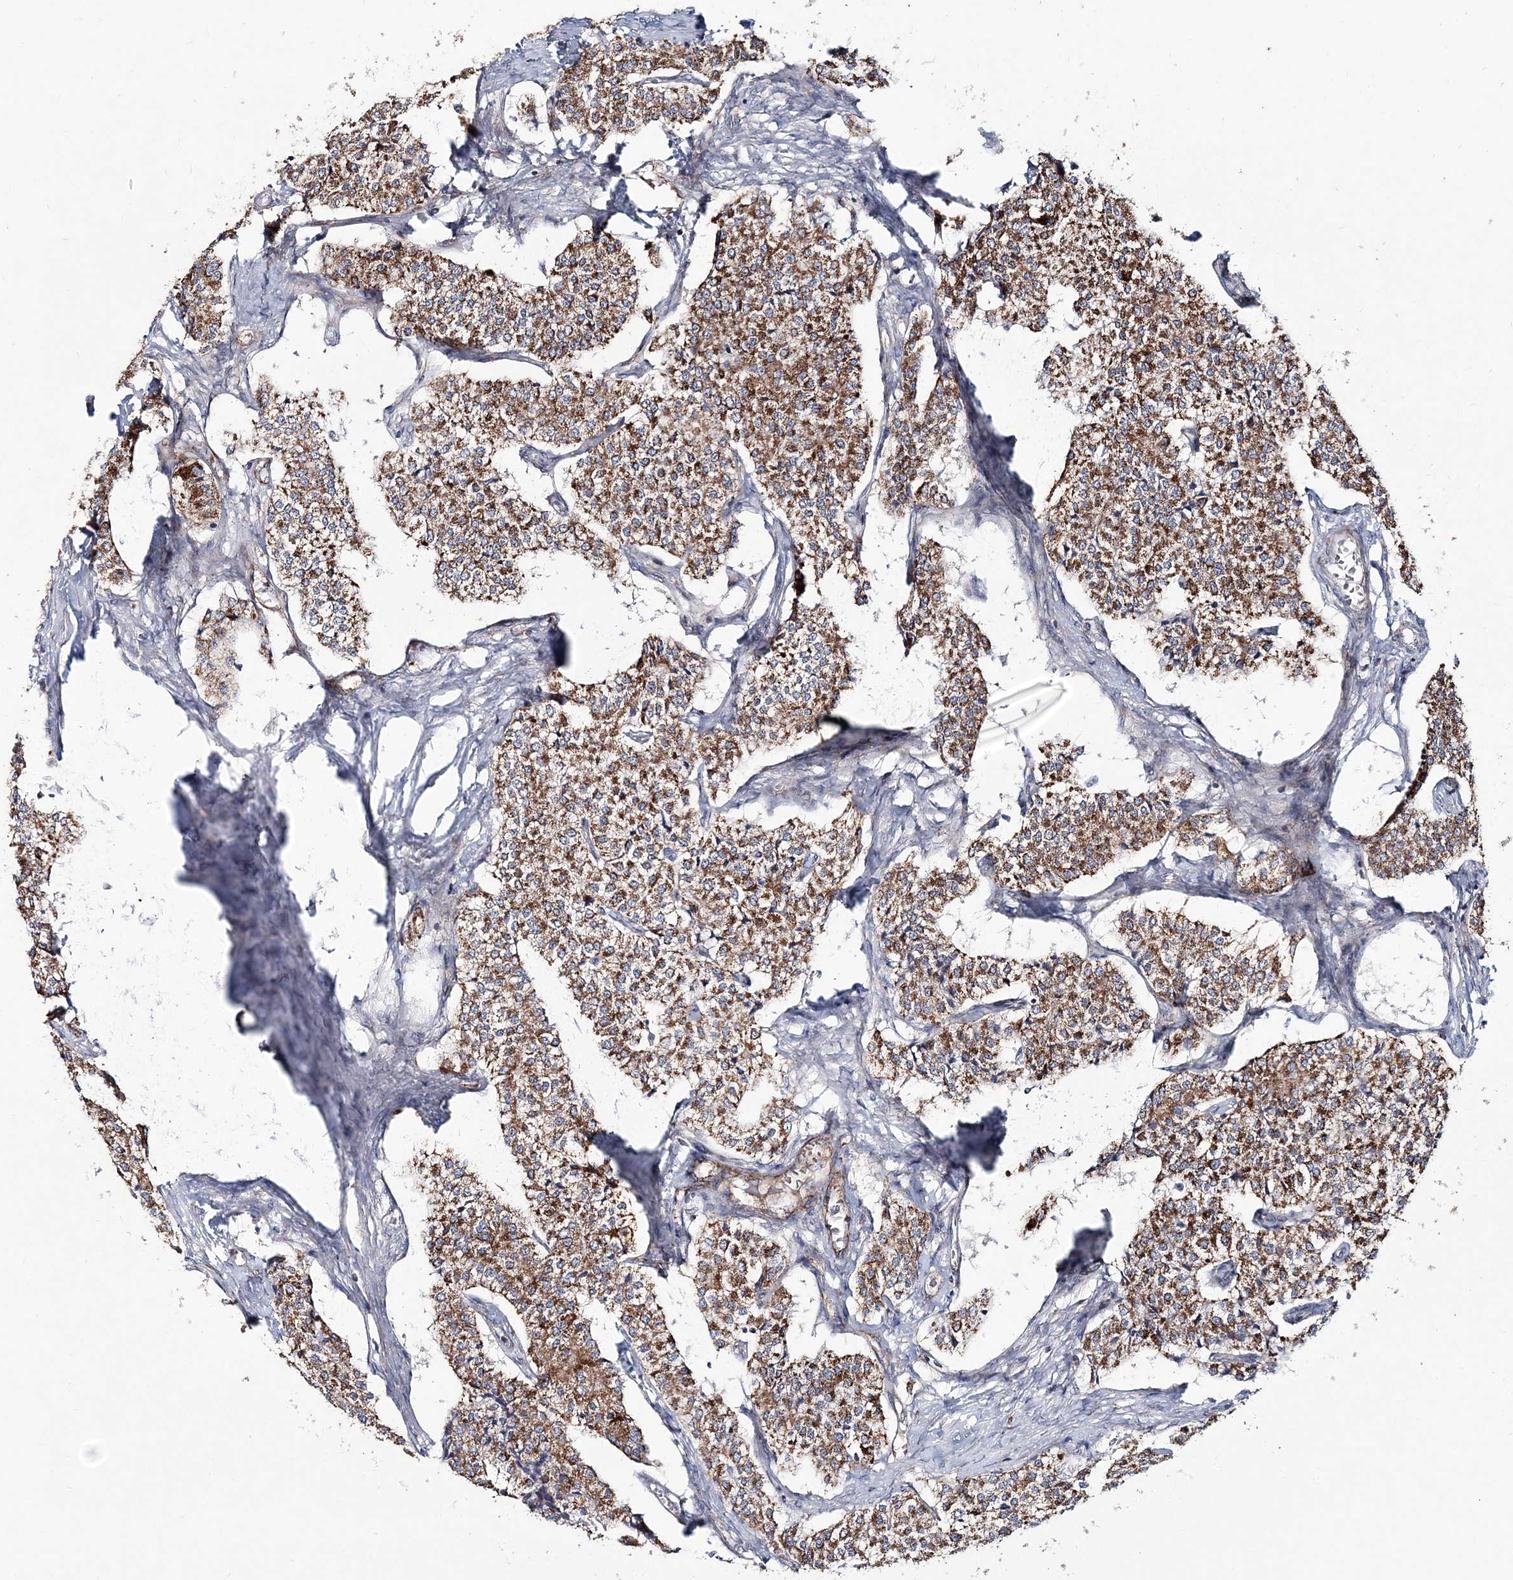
{"staining": {"intensity": "moderate", "quantity": ">75%", "location": "cytoplasmic/membranous"}, "tissue": "carcinoid", "cell_type": "Tumor cells", "image_type": "cancer", "snomed": [{"axis": "morphology", "description": "Carcinoid, malignant, NOS"}, {"axis": "topography", "description": "Colon"}], "caption": "Protein expression analysis of human carcinoid reveals moderate cytoplasmic/membranous positivity in approximately >75% of tumor cells.", "gene": "ARHGAP6", "patient": {"sex": "female", "age": 52}}